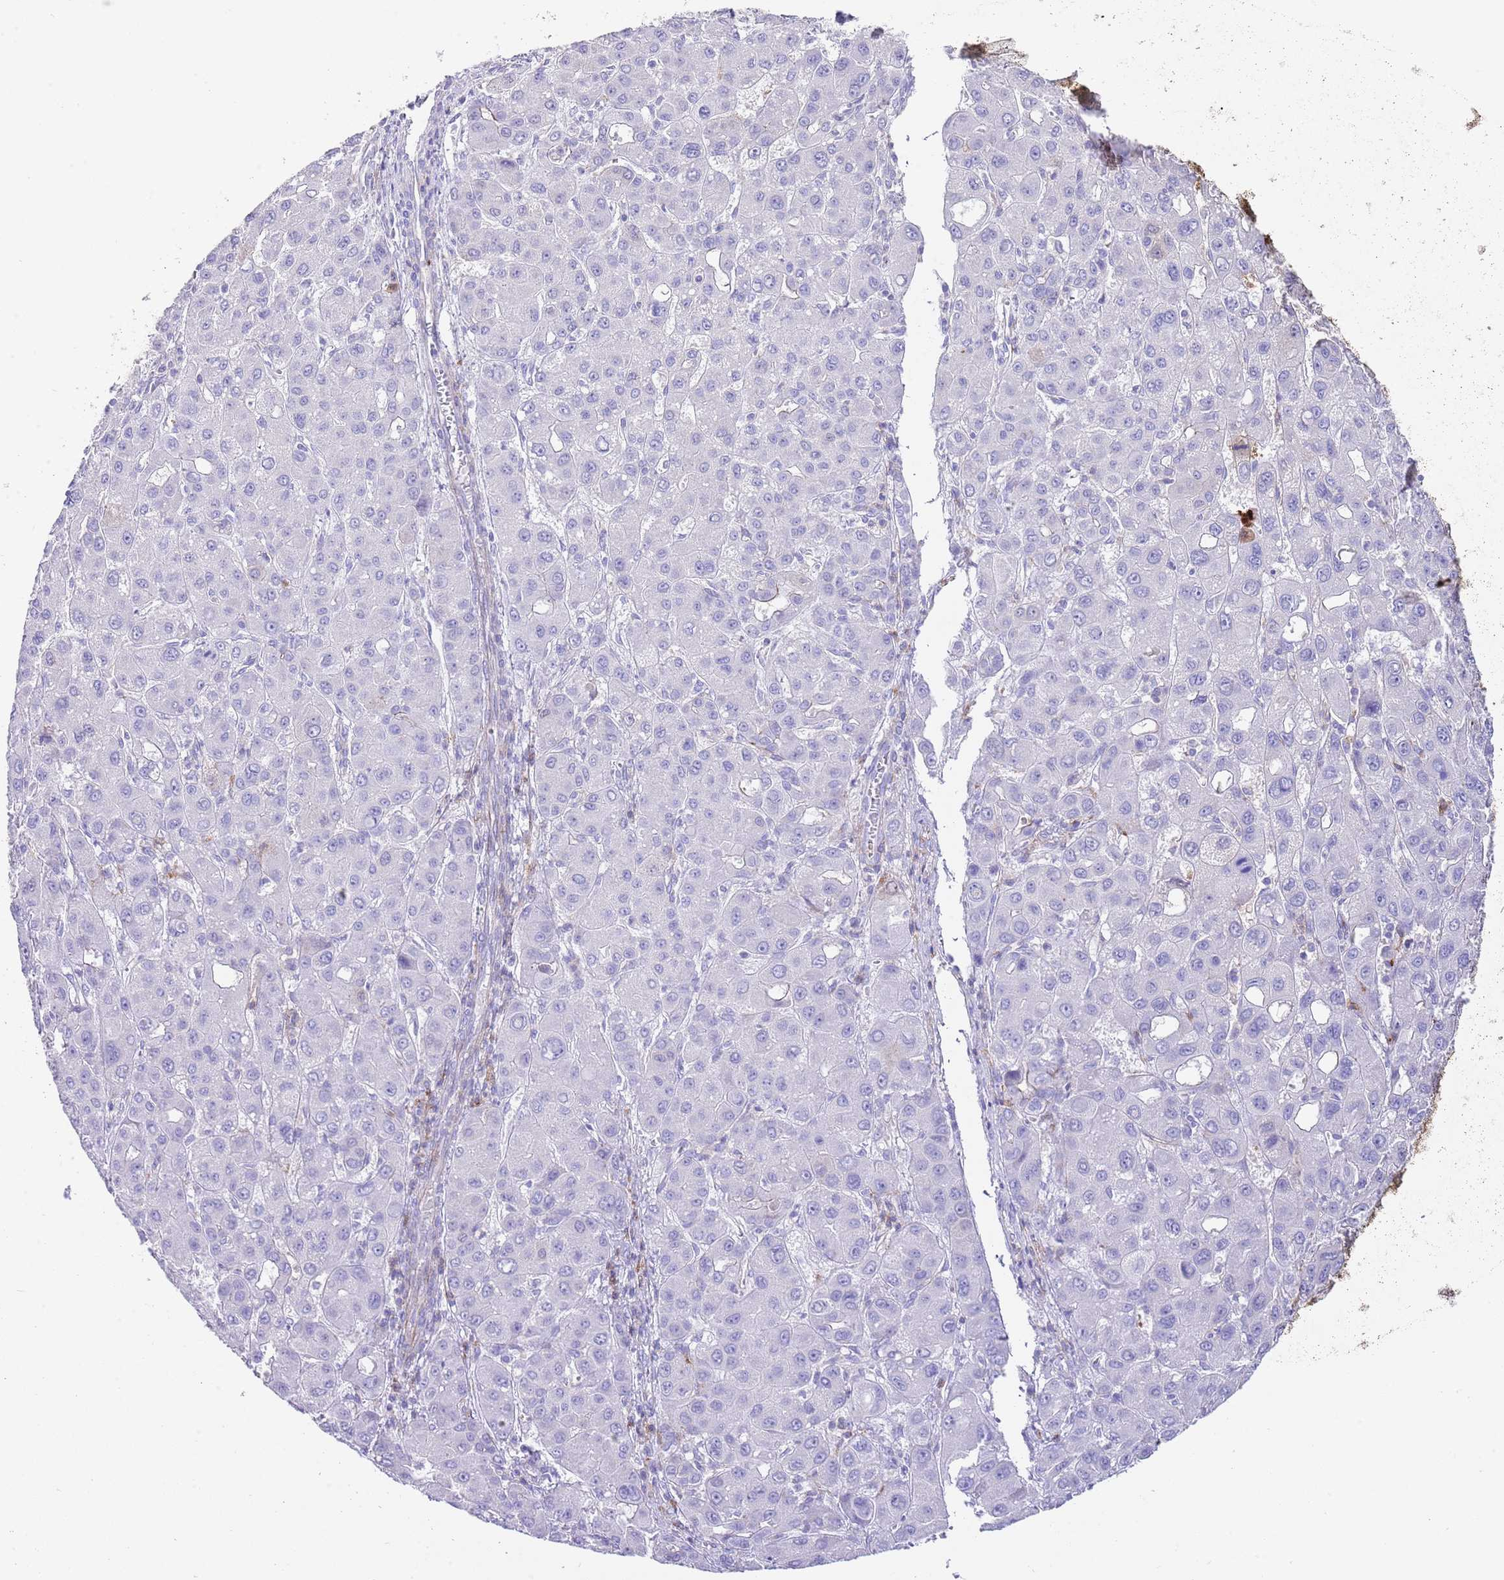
{"staining": {"intensity": "negative", "quantity": "none", "location": "none"}, "tissue": "liver cancer", "cell_type": "Tumor cells", "image_type": "cancer", "snomed": [{"axis": "morphology", "description": "Carcinoma, Hepatocellular, NOS"}, {"axis": "topography", "description": "Liver"}], "caption": "Immunohistochemical staining of human hepatocellular carcinoma (liver) demonstrates no significant expression in tumor cells.", "gene": "ALDH3A1", "patient": {"sex": "male", "age": 55}}